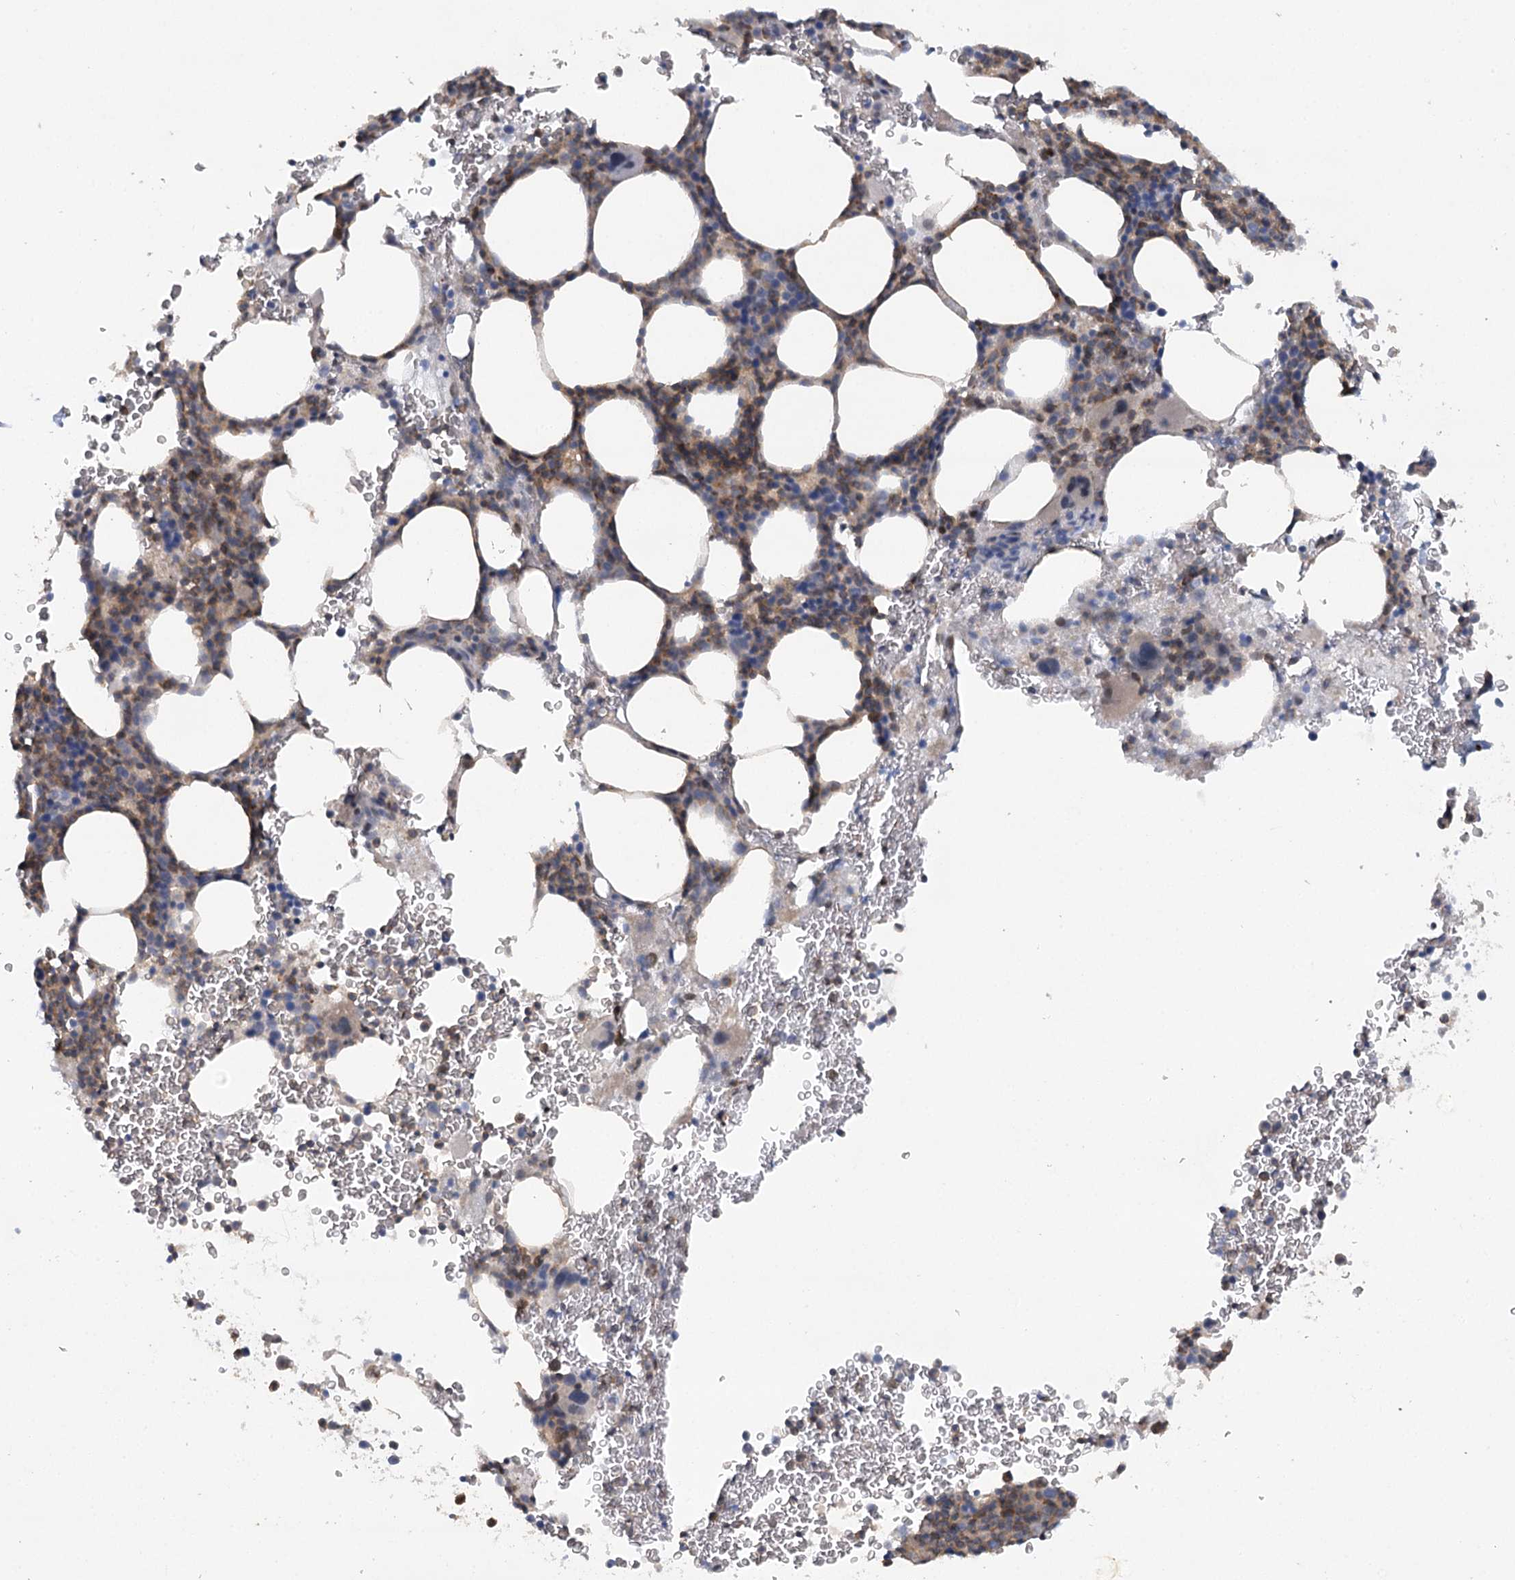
{"staining": {"intensity": "moderate", "quantity": "25%-75%", "location": "cytoplasmic/membranous"}, "tissue": "bone marrow", "cell_type": "Hematopoietic cells", "image_type": "normal", "snomed": [{"axis": "morphology", "description": "Normal tissue, NOS"}, {"axis": "topography", "description": "Bone marrow"}], "caption": "Immunohistochemistry photomicrograph of benign bone marrow: human bone marrow stained using immunohistochemistry demonstrates medium levels of moderate protein expression localized specifically in the cytoplasmic/membranous of hematopoietic cells, appearing as a cytoplasmic/membranous brown color.", "gene": "TRAF3IP1", "patient": {"sex": "male", "age": 79}}